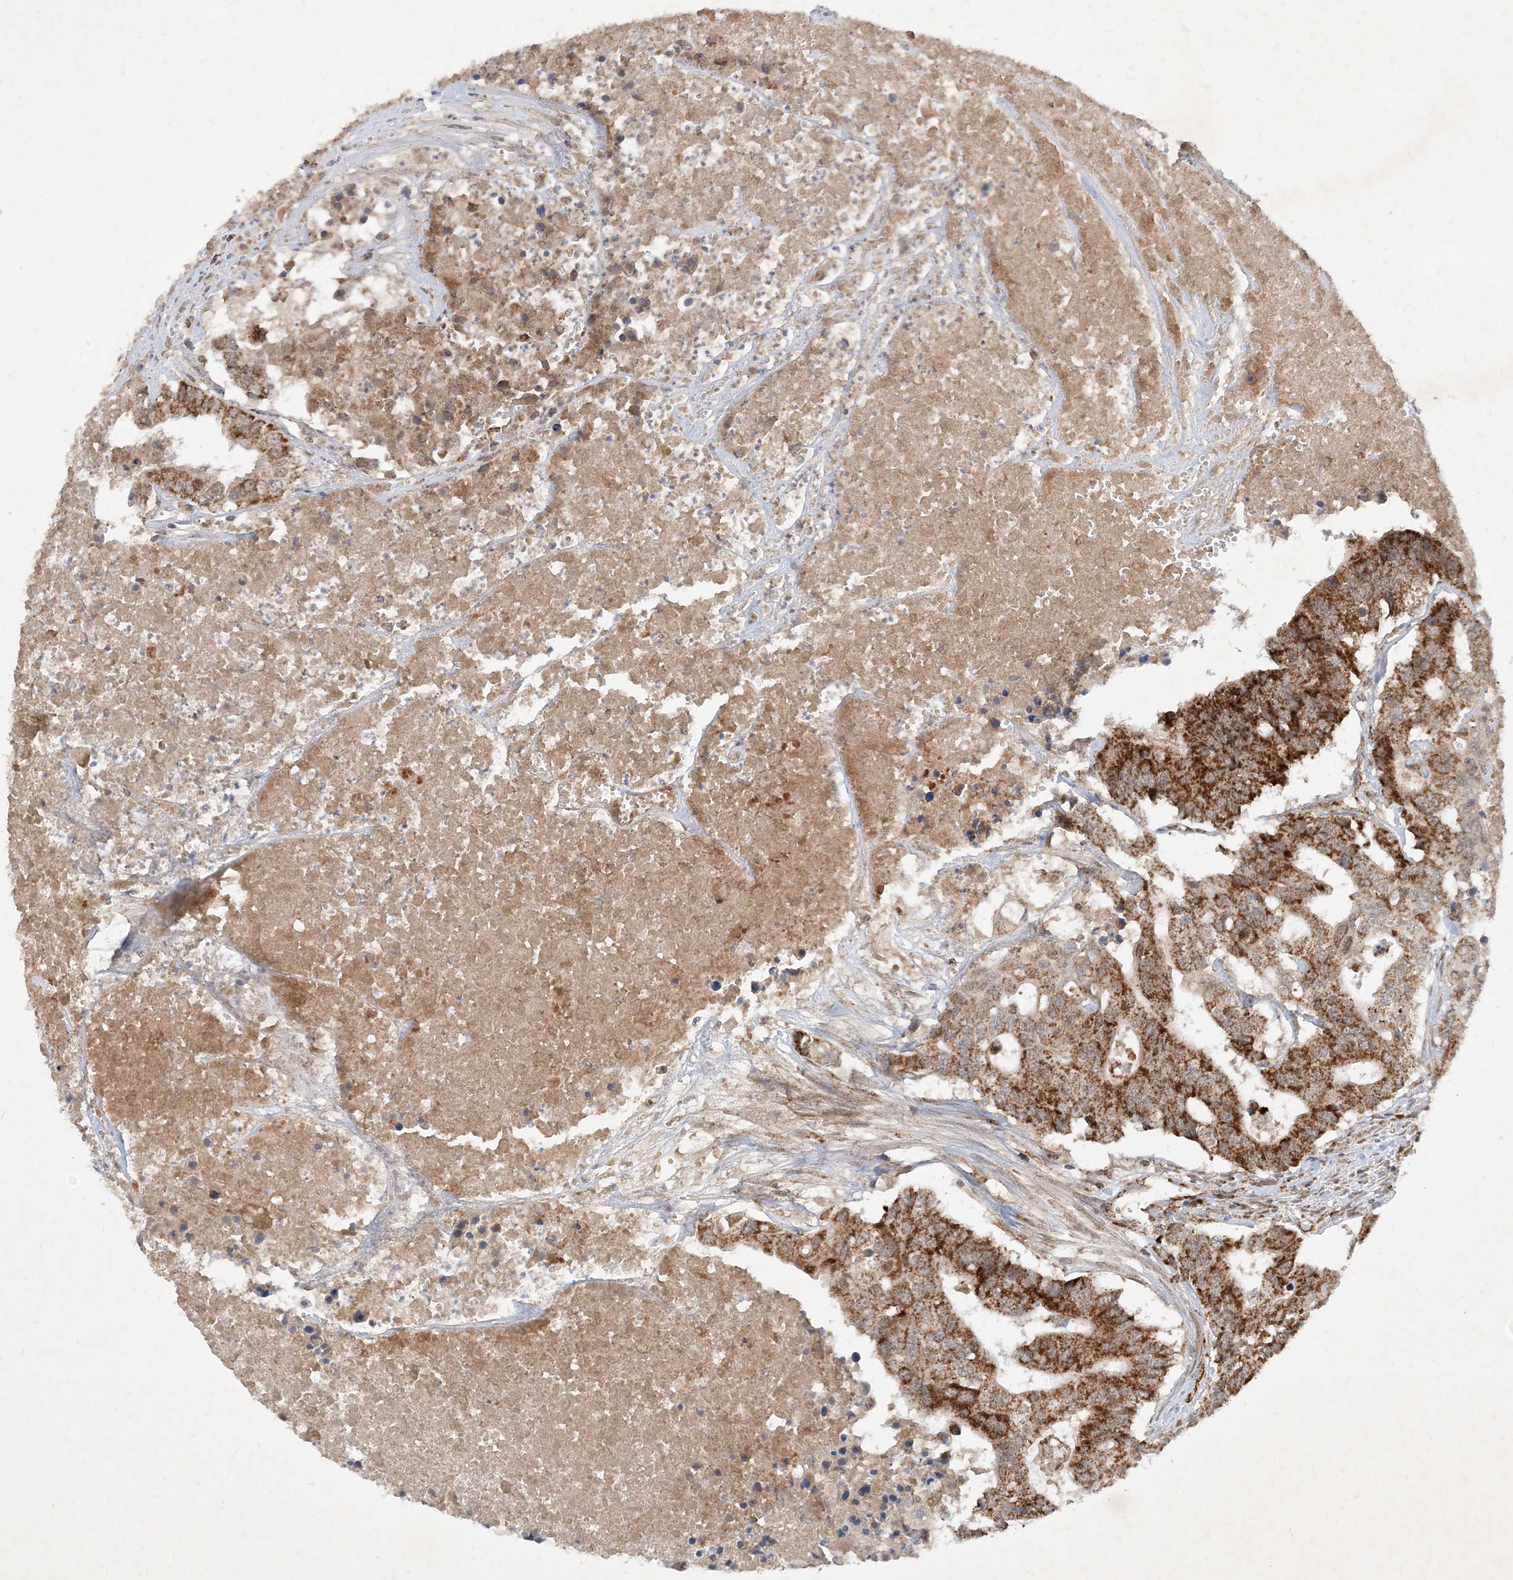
{"staining": {"intensity": "strong", "quantity": ">75%", "location": "cytoplasmic/membranous"}, "tissue": "colorectal cancer", "cell_type": "Tumor cells", "image_type": "cancer", "snomed": [{"axis": "morphology", "description": "Adenocarcinoma, NOS"}, {"axis": "topography", "description": "Colon"}], "caption": "Colorectal cancer (adenocarcinoma) stained with a protein marker reveals strong staining in tumor cells.", "gene": "NDUFAF3", "patient": {"sex": "male", "age": 77}}